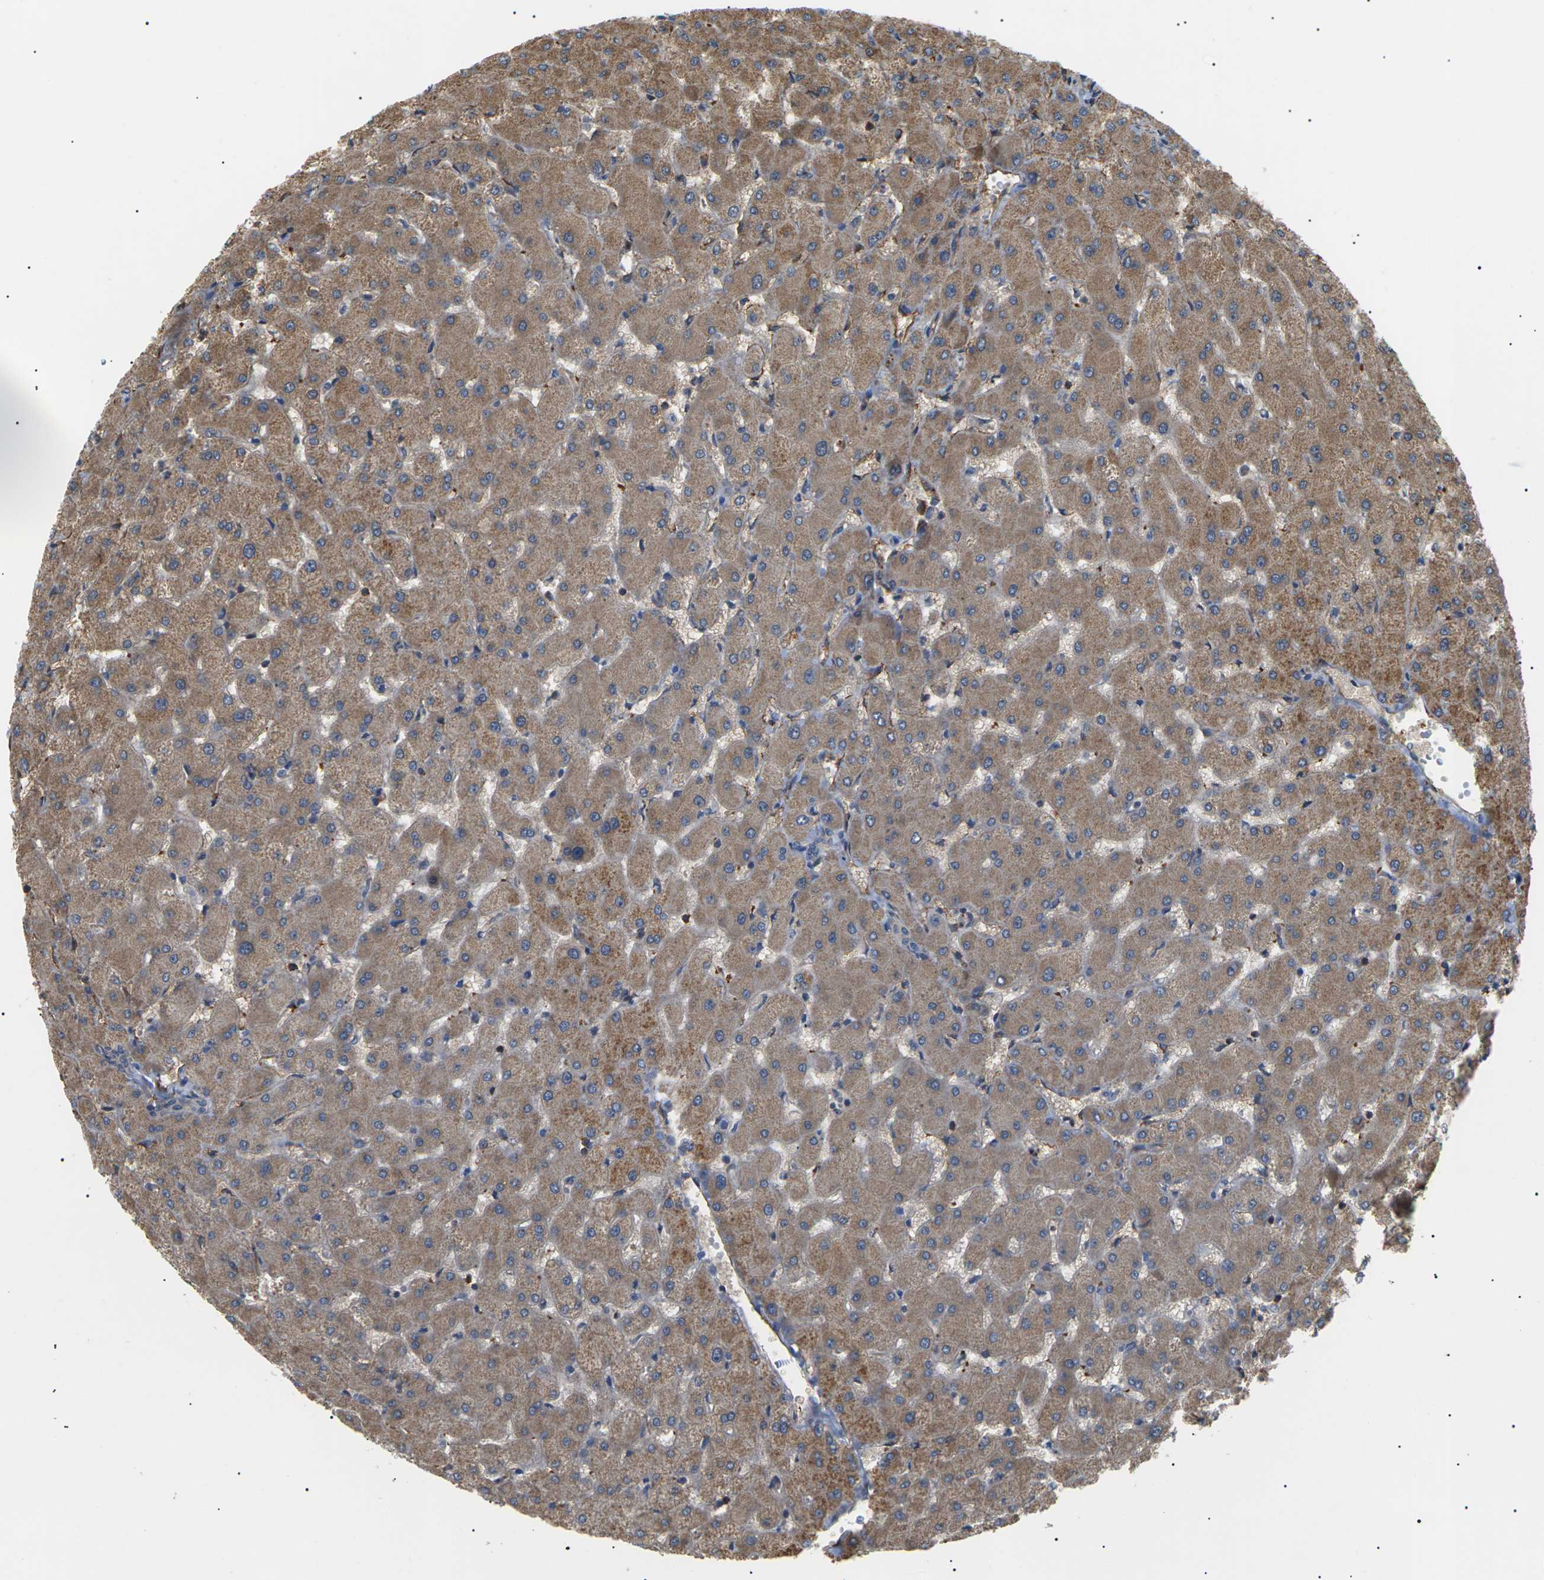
{"staining": {"intensity": "weak", "quantity": ">75%", "location": "cytoplasmic/membranous"}, "tissue": "liver", "cell_type": "Cholangiocytes", "image_type": "normal", "snomed": [{"axis": "morphology", "description": "Normal tissue, NOS"}, {"axis": "topography", "description": "Liver"}], "caption": "An IHC photomicrograph of normal tissue is shown. Protein staining in brown shows weak cytoplasmic/membranous positivity in liver within cholangiocytes. (DAB (3,3'-diaminobenzidine) = brown stain, brightfield microscopy at high magnification).", "gene": "TMTC4", "patient": {"sex": "female", "age": 63}}